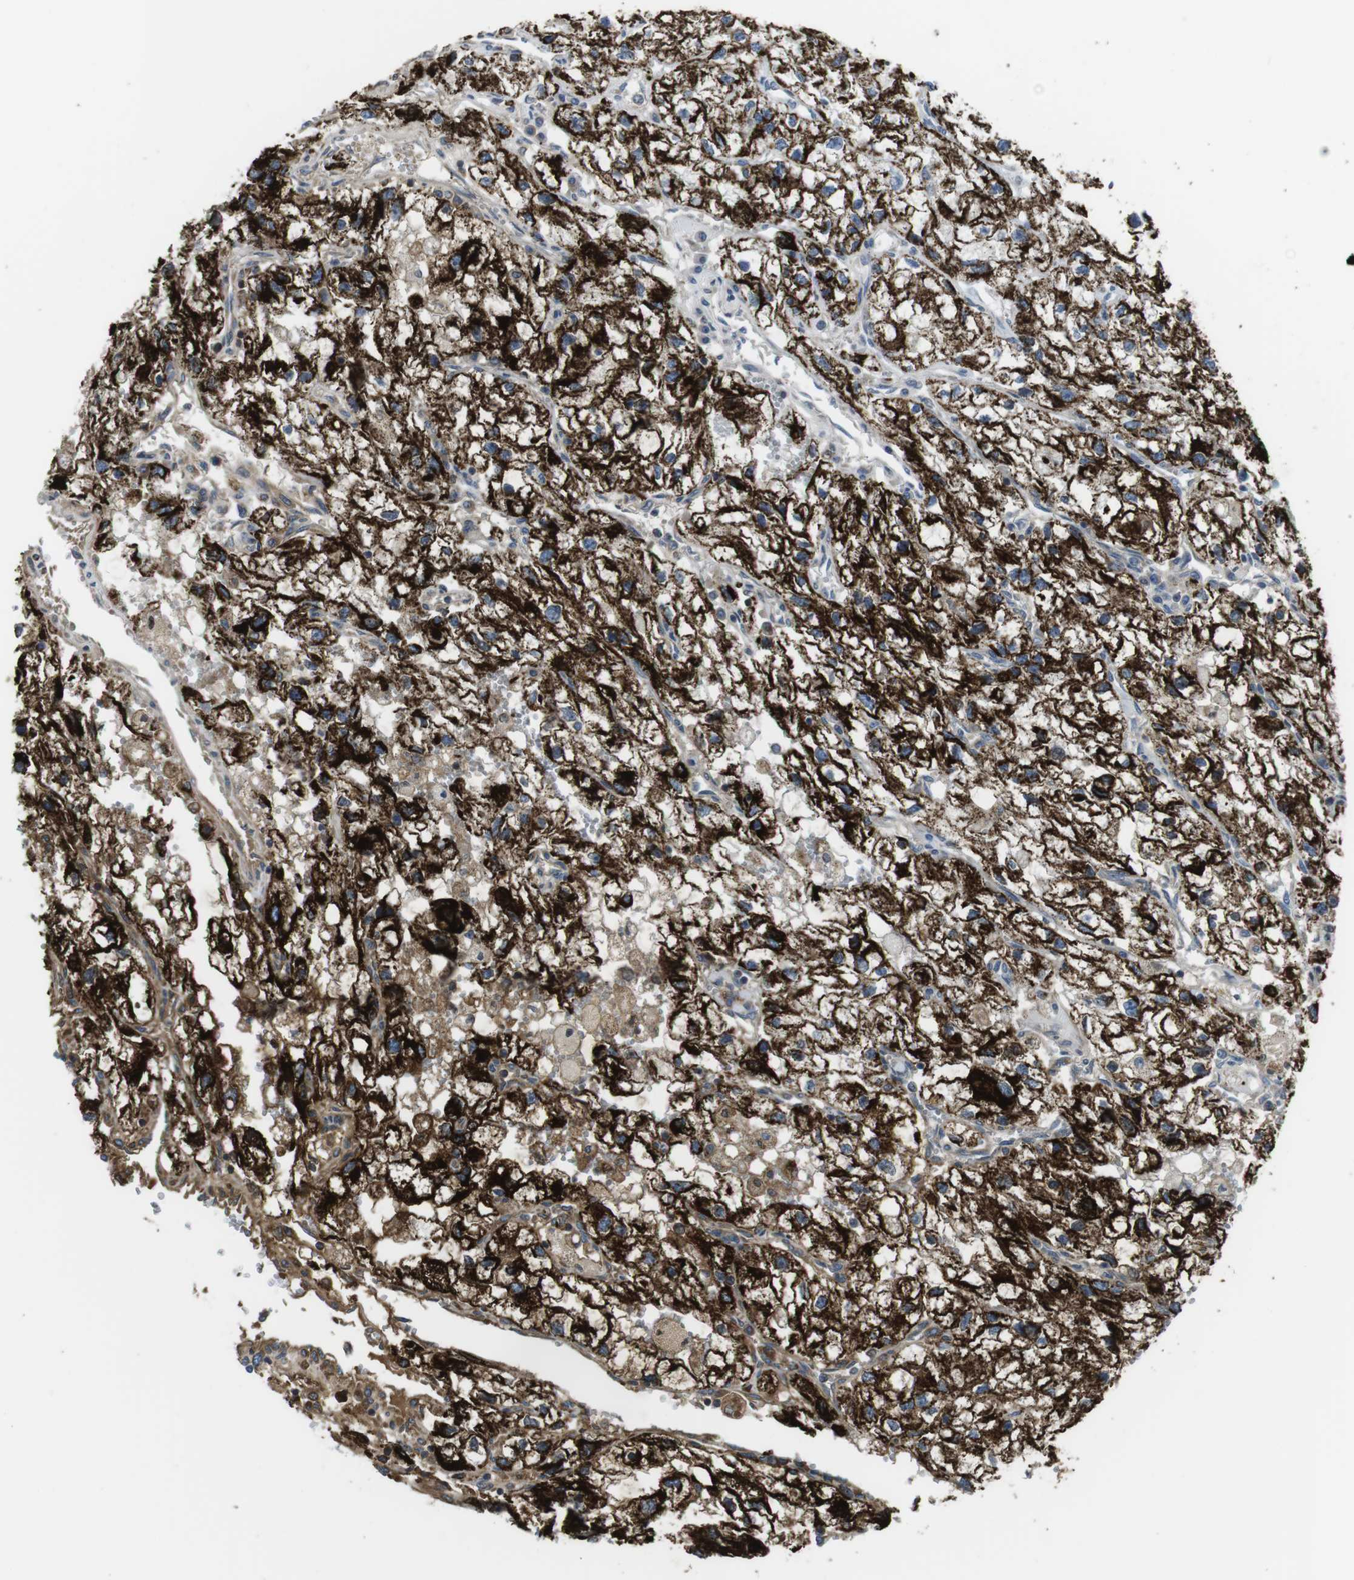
{"staining": {"intensity": "strong", "quantity": "25%-75%", "location": "cytoplasmic/membranous"}, "tissue": "renal cancer", "cell_type": "Tumor cells", "image_type": "cancer", "snomed": [{"axis": "morphology", "description": "Adenocarcinoma, NOS"}, {"axis": "topography", "description": "Kidney"}], "caption": "Brown immunohistochemical staining in human adenocarcinoma (renal) exhibits strong cytoplasmic/membranous staining in about 25%-75% of tumor cells.", "gene": "KCNE3", "patient": {"sex": "female", "age": 70}}